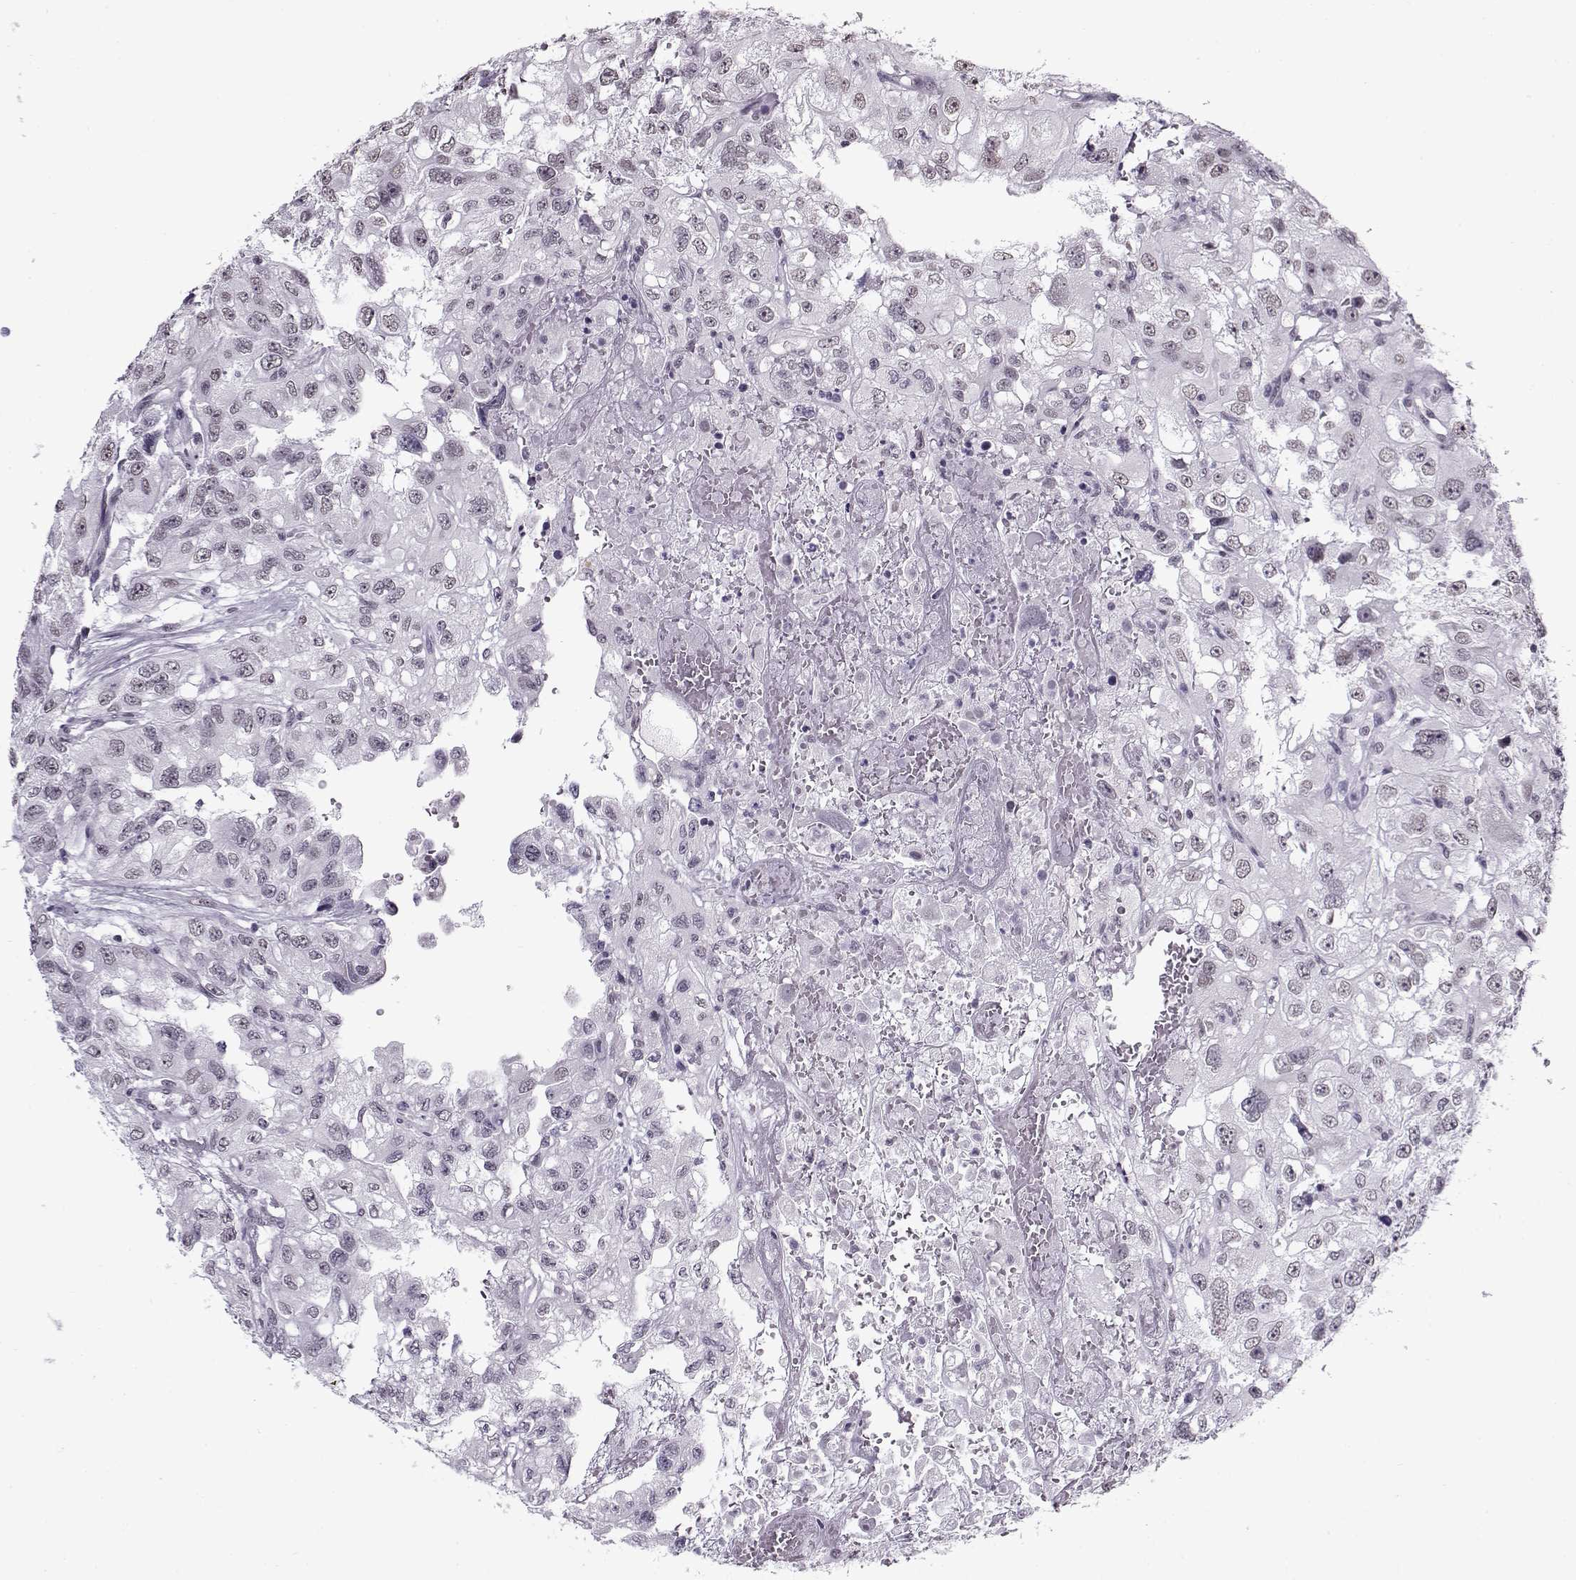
{"staining": {"intensity": "negative", "quantity": "none", "location": "none"}, "tissue": "renal cancer", "cell_type": "Tumor cells", "image_type": "cancer", "snomed": [{"axis": "morphology", "description": "Adenocarcinoma, NOS"}, {"axis": "topography", "description": "Kidney"}], "caption": "There is no significant expression in tumor cells of renal cancer (adenocarcinoma).", "gene": "PRMT8", "patient": {"sex": "male", "age": 64}}